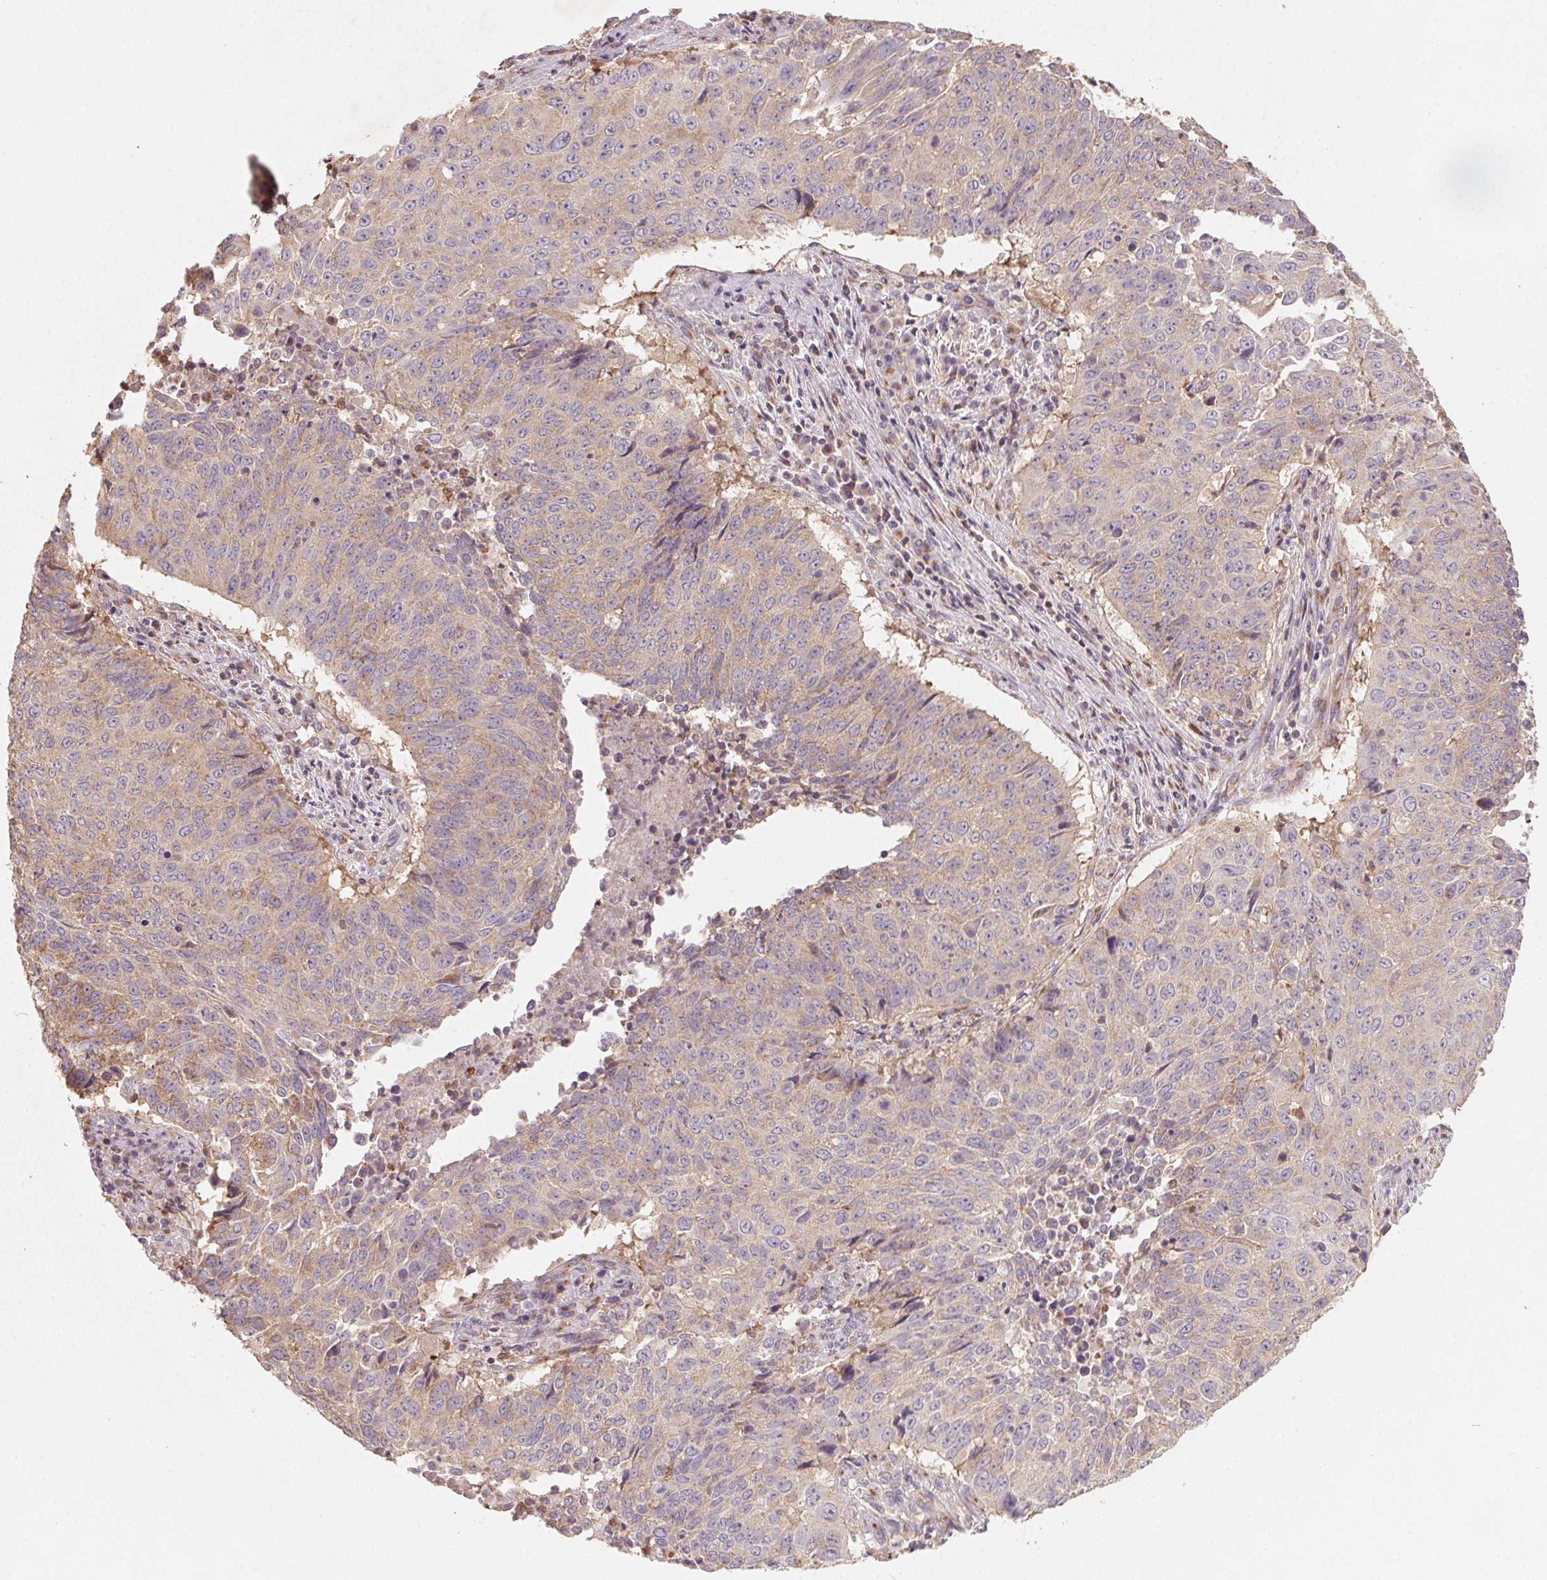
{"staining": {"intensity": "weak", "quantity": "25%-75%", "location": "cytoplasmic/membranous"}, "tissue": "lung cancer", "cell_type": "Tumor cells", "image_type": "cancer", "snomed": [{"axis": "morphology", "description": "Normal tissue, NOS"}, {"axis": "morphology", "description": "Squamous cell carcinoma, NOS"}, {"axis": "topography", "description": "Bronchus"}, {"axis": "topography", "description": "Lung"}], "caption": "A high-resolution histopathology image shows IHC staining of lung cancer, which reveals weak cytoplasmic/membranous positivity in approximately 25%-75% of tumor cells. (brown staining indicates protein expression, while blue staining denotes nuclei).", "gene": "AP1S1", "patient": {"sex": "male", "age": 64}}